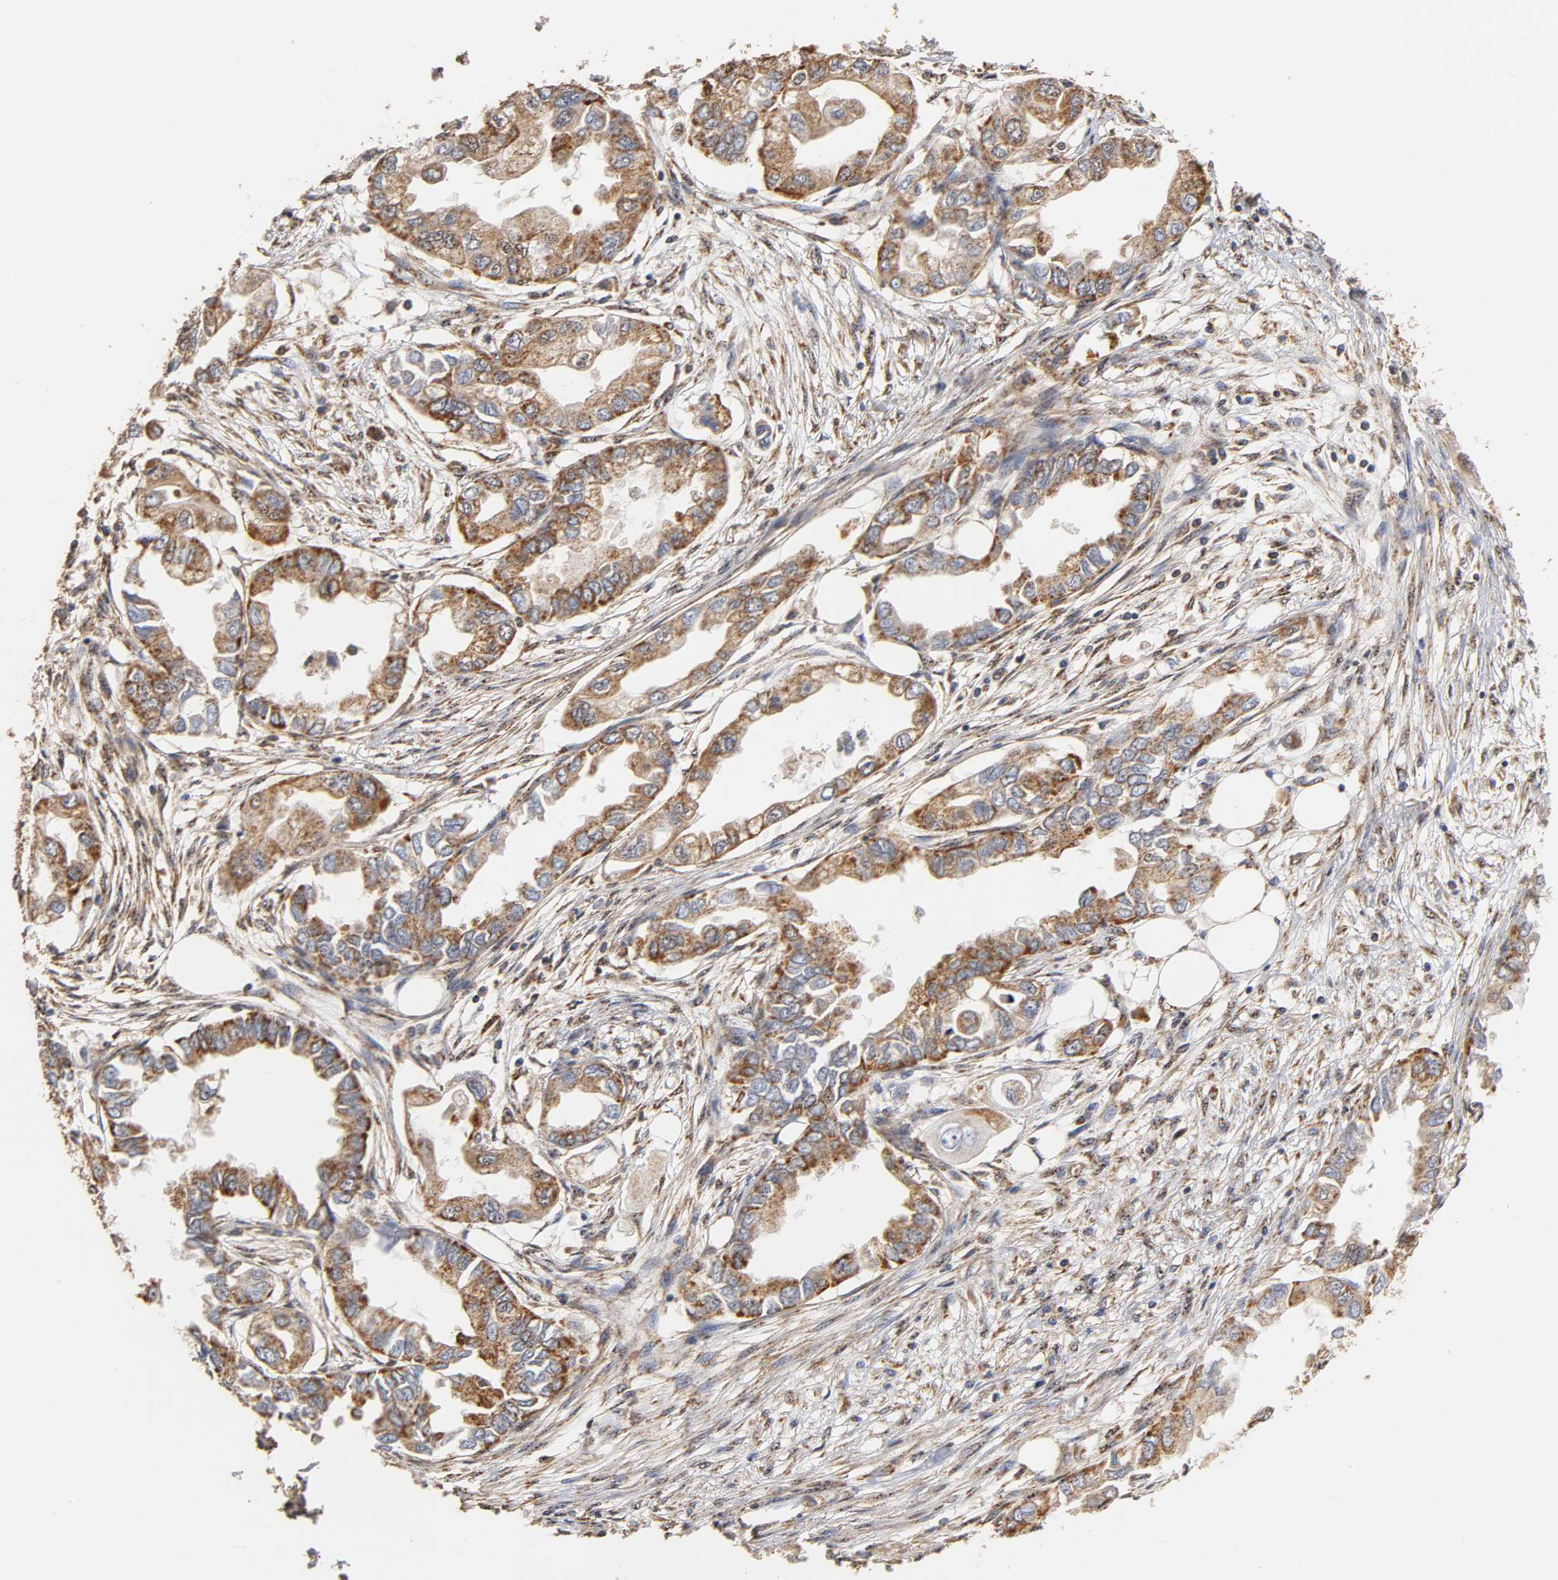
{"staining": {"intensity": "strong", "quantity": ">75%", "location": "cytoplasmic/membranous"}, "tissue": "endometrial cancer", "cell_type": "Tumor cells", "image_type": "cancer", "snomed": [{"axis": "morphology", "description": "Adenocarcinoma, NOS"}, {"axis": "topography", "description": "Endometrium"}], "caption": "This photomicrograph reveals IHC staining of human endometrial cancer (adenocarcinoma), with high strong cytoplasmic/membranous positivity in approximately >75% of tumor cells.", "gene": "PKN1", "patient": {"sex": "female", "age": 67}}